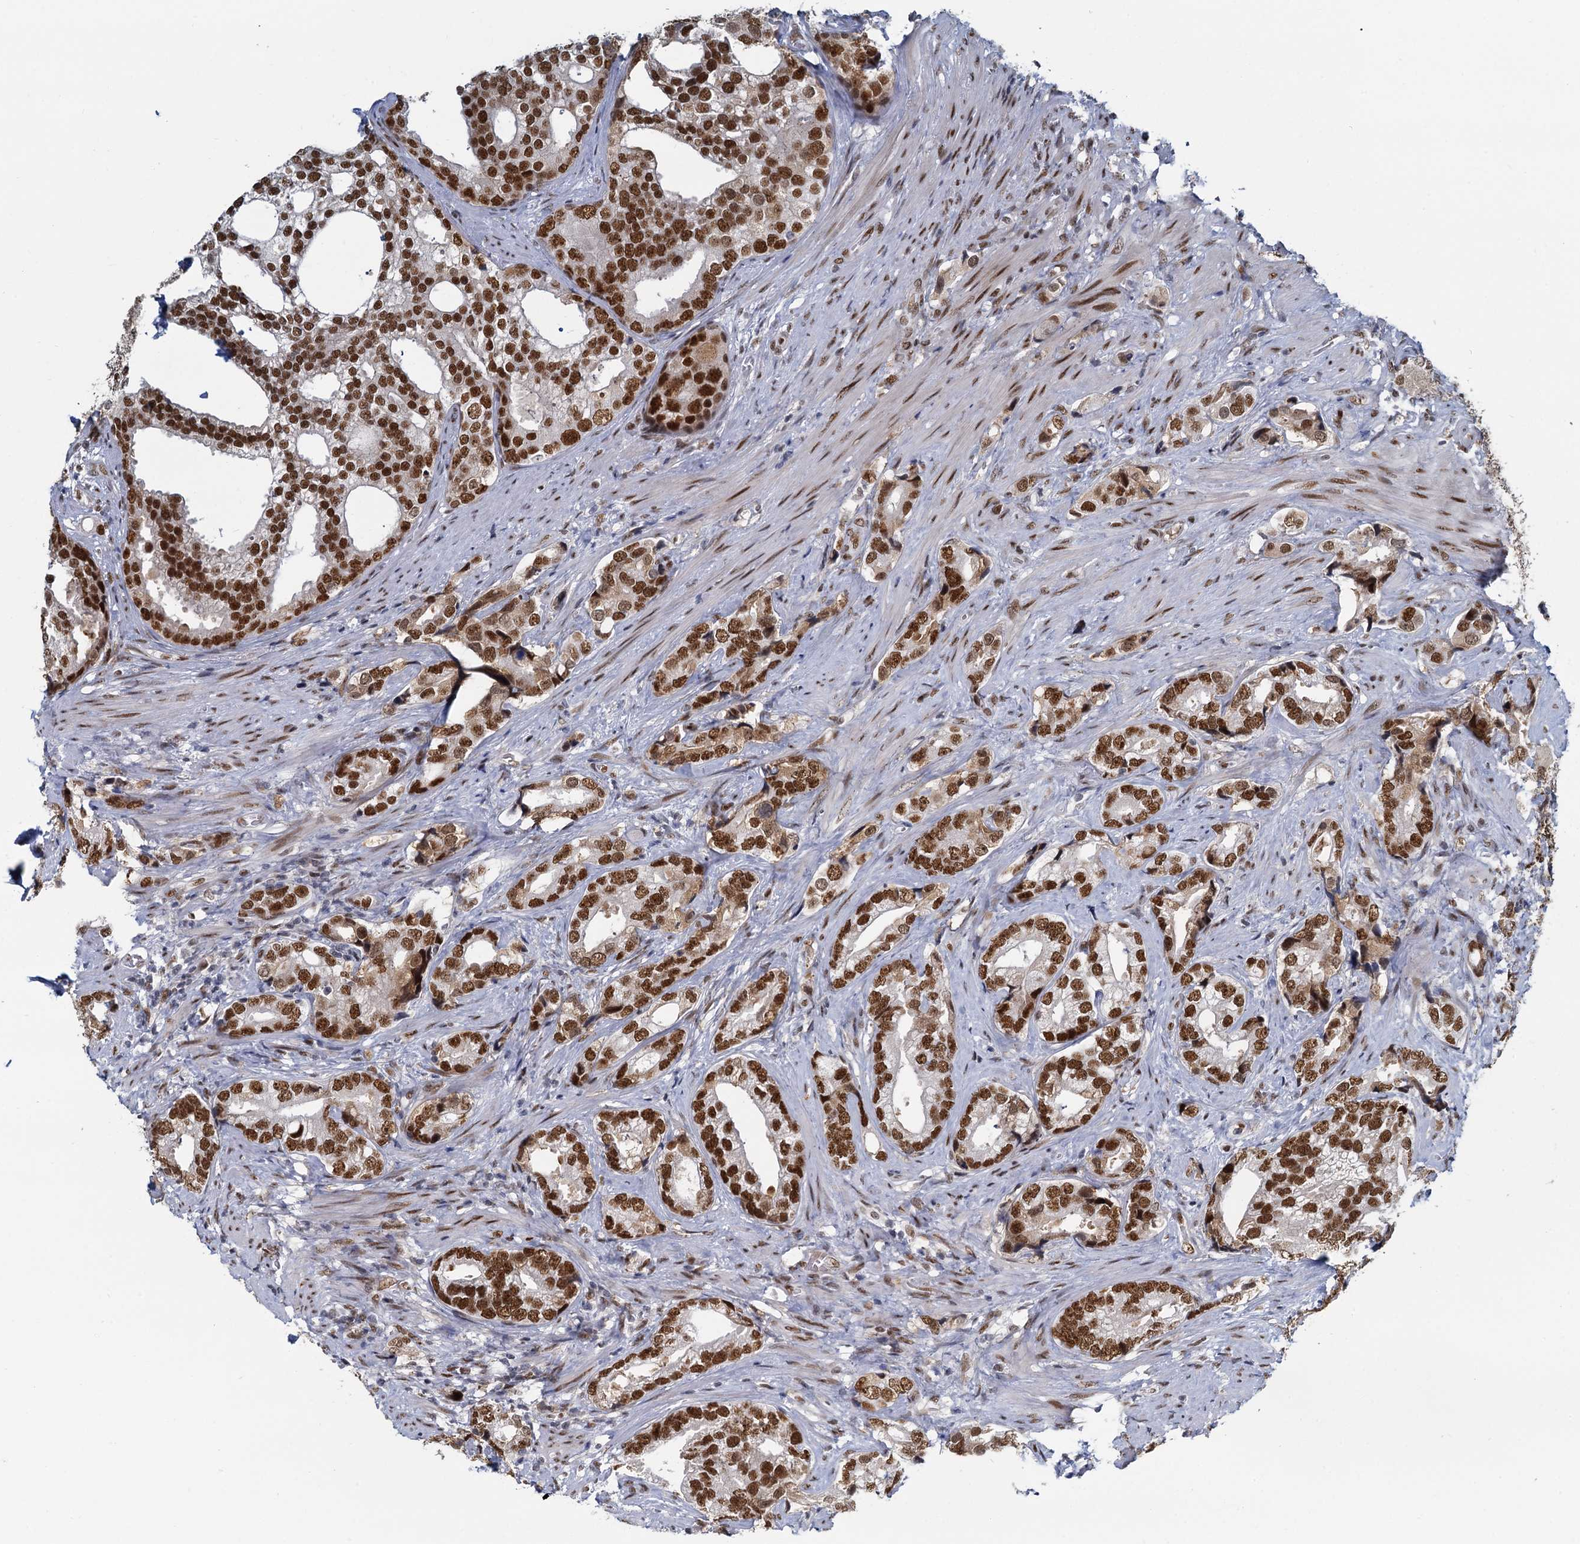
{"staining": {"intensity": "strong", "quantity": ">75%", "location": "nuclear"}, "tissue": "prostate cancer", "cell_type": "Tumor cells", "image_type": "cancer", "snomed": [{"axis": "morphology", "description": "Adenocarcinoma, High grade"}, {"axis": "topography", "description": "Prostate"}], "caption": "High-magnification brightfield microscopy of prostate high-grade adenocarcinoma stained with DAB (3,3'-diaminobenzidine) (brown) and counterstained with hematoxylin (blue). tumor cells exhibit strong nuclear staining is present in approximately>75% of cells. The protein is stained brown, and the nuclei are stained in blue (DAB IHC with brightfield microscopy, high magnification).", "gene": "RPRD1A", "patient": {"sex": "male", "age": 75}}